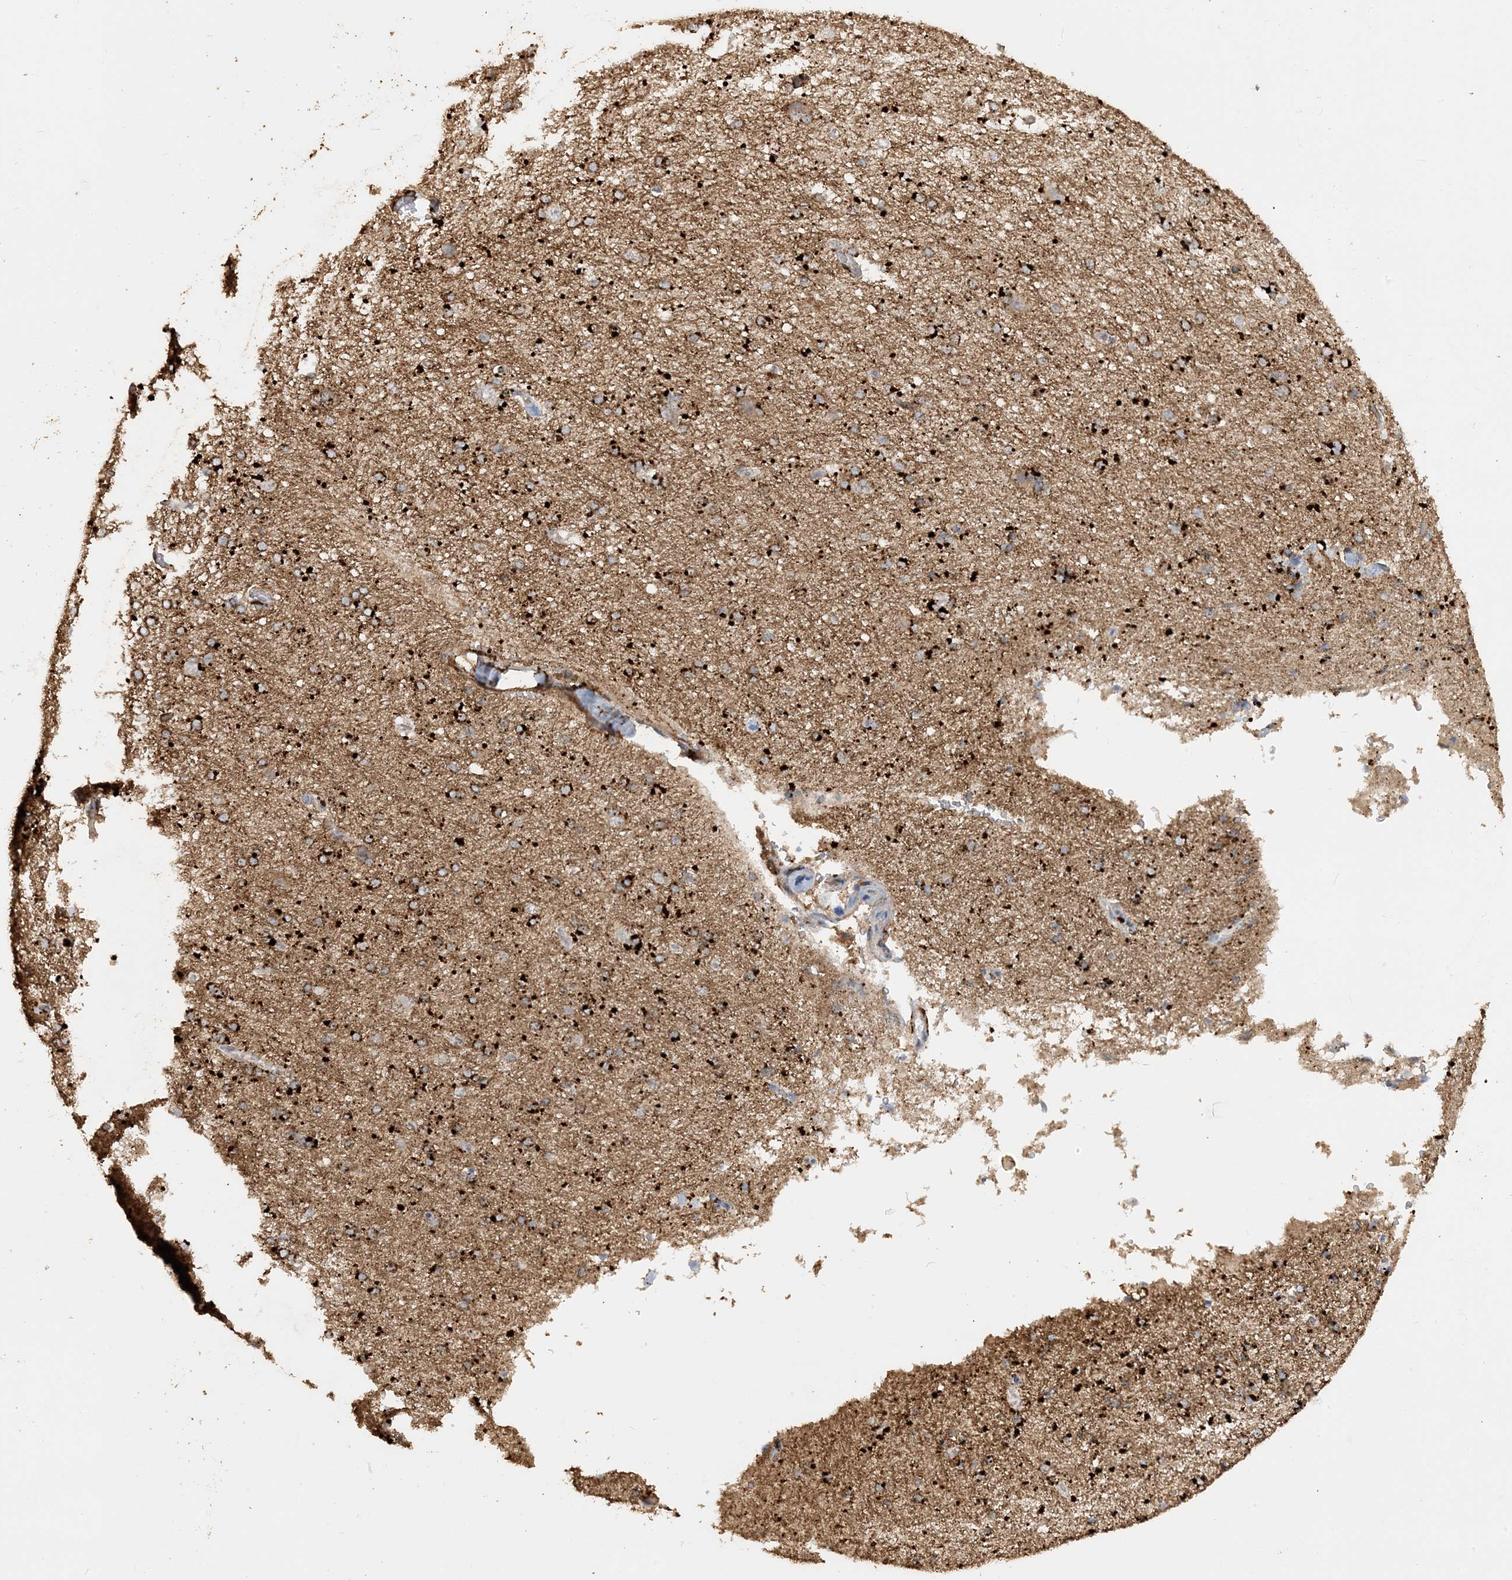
{"staining": {"intensity": "strong", "quantity": "25%-75%", "location": "cytoplasmic/membranous"}, "tissue": "cerebral cortex", "cell_type": "Endothelial cells", "image_type": "normal", "snomed": [{"axis": "morphology", "description": "Normal tissue, NOS"}, {"axis": "topography", "description": "Cerebral cortex"}], "caption": "This is a micrograph of immunohistochemistry staining of normal cerebral cortex, which shows strong expression in the cytoplasmic/membranous of endothelial cells.", "gene": "SFMBT2", "patient": {"sex": "male", "age": 62}}